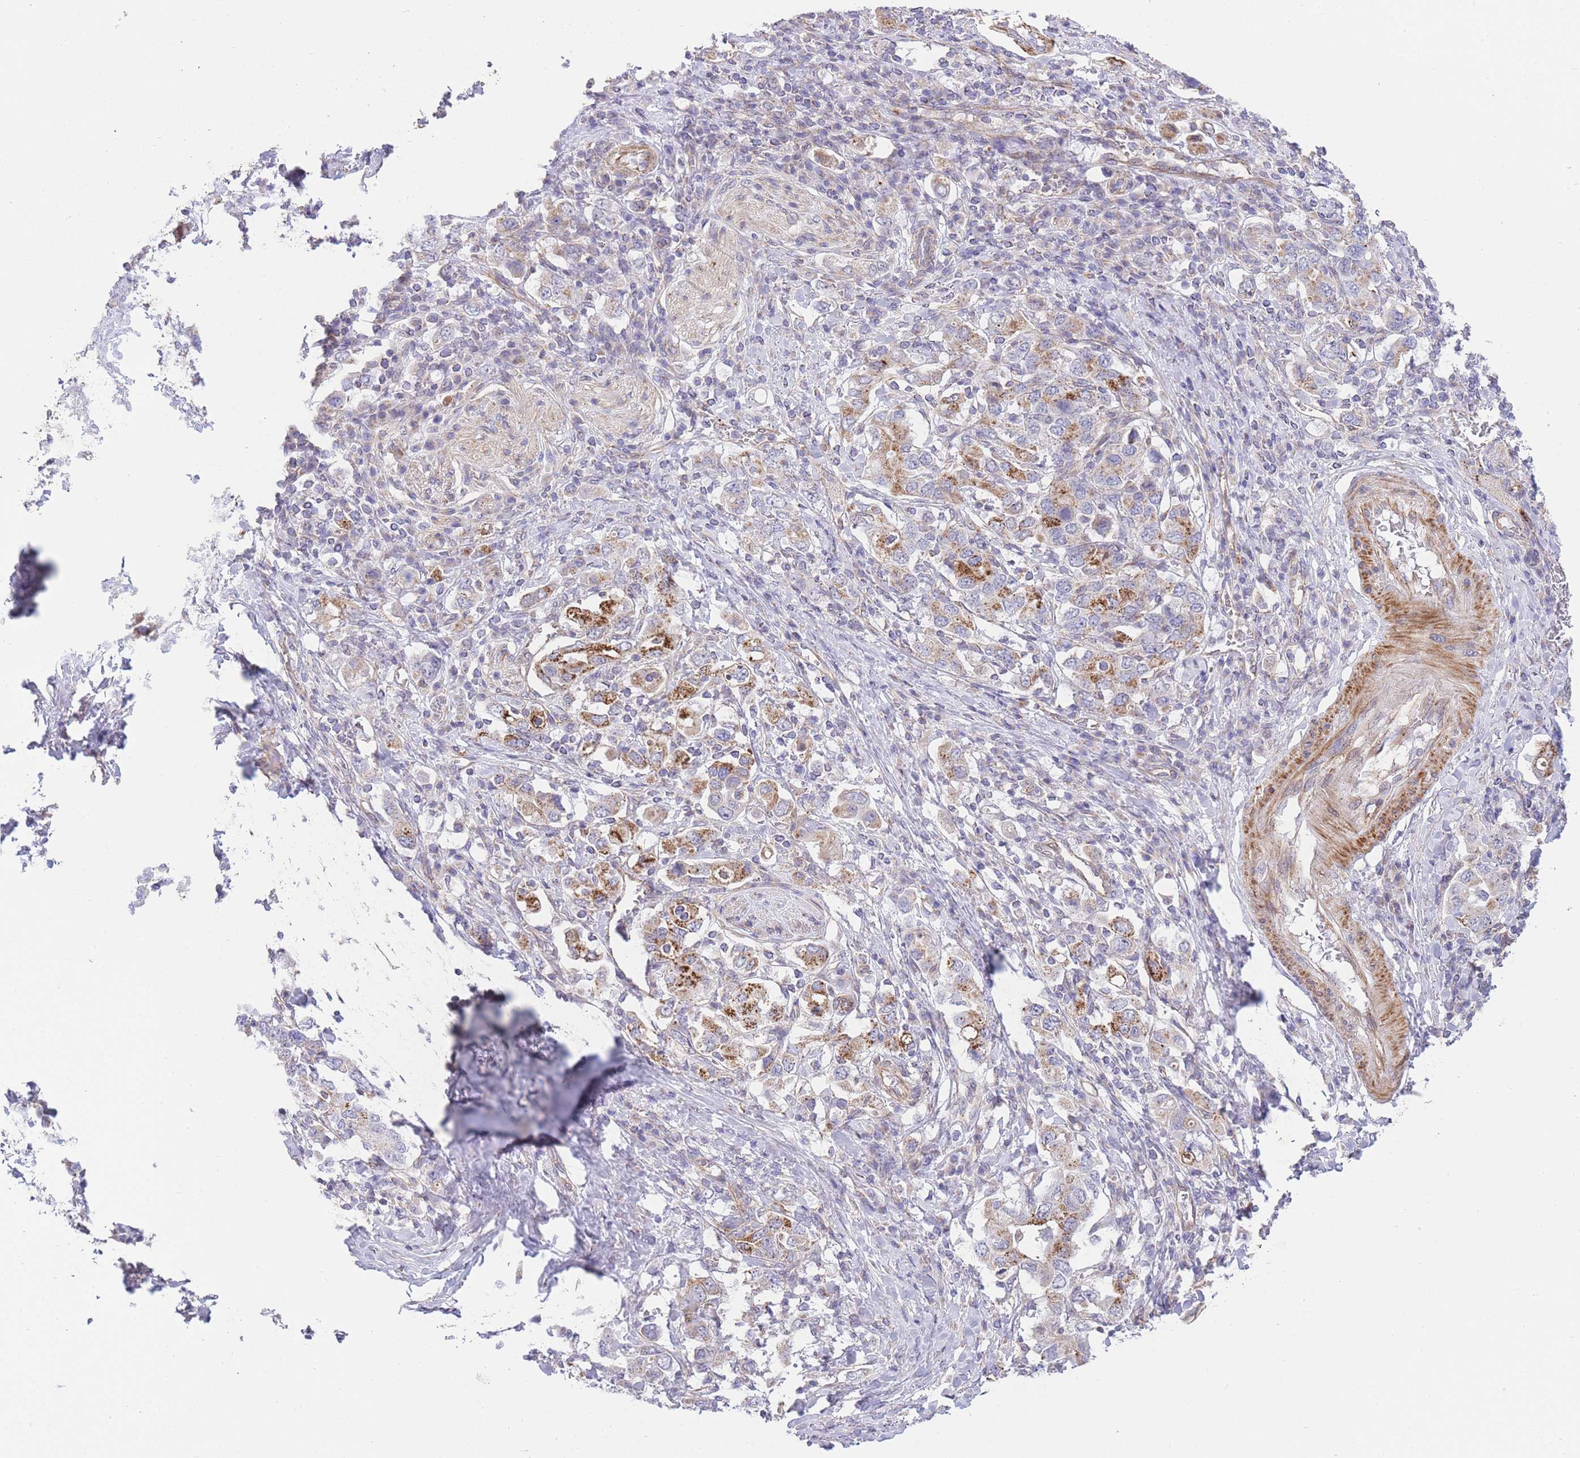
{"staining": {"intensity": "moderate", "quantity": "<25%", "location": "cytoplasmic/membranous"}, "tissue": "stomach cancer", "cell_type": "Tumor cells", "image_type": "cancer", "snomed": [{"axis": "morphology", "description": "Adenocarcinoma, NOS"}, {"axis": "topography", "description": "Stomach, upper"}, {"axis": "topography", "description": "Stomach"}], "caption": "Human stomach cancer (adenocarcinoma) stained with a protein marker displays moderate staining in tumor cells.", "gene": "CTBP1", "patient": {"sex": "male", "age": 62}}